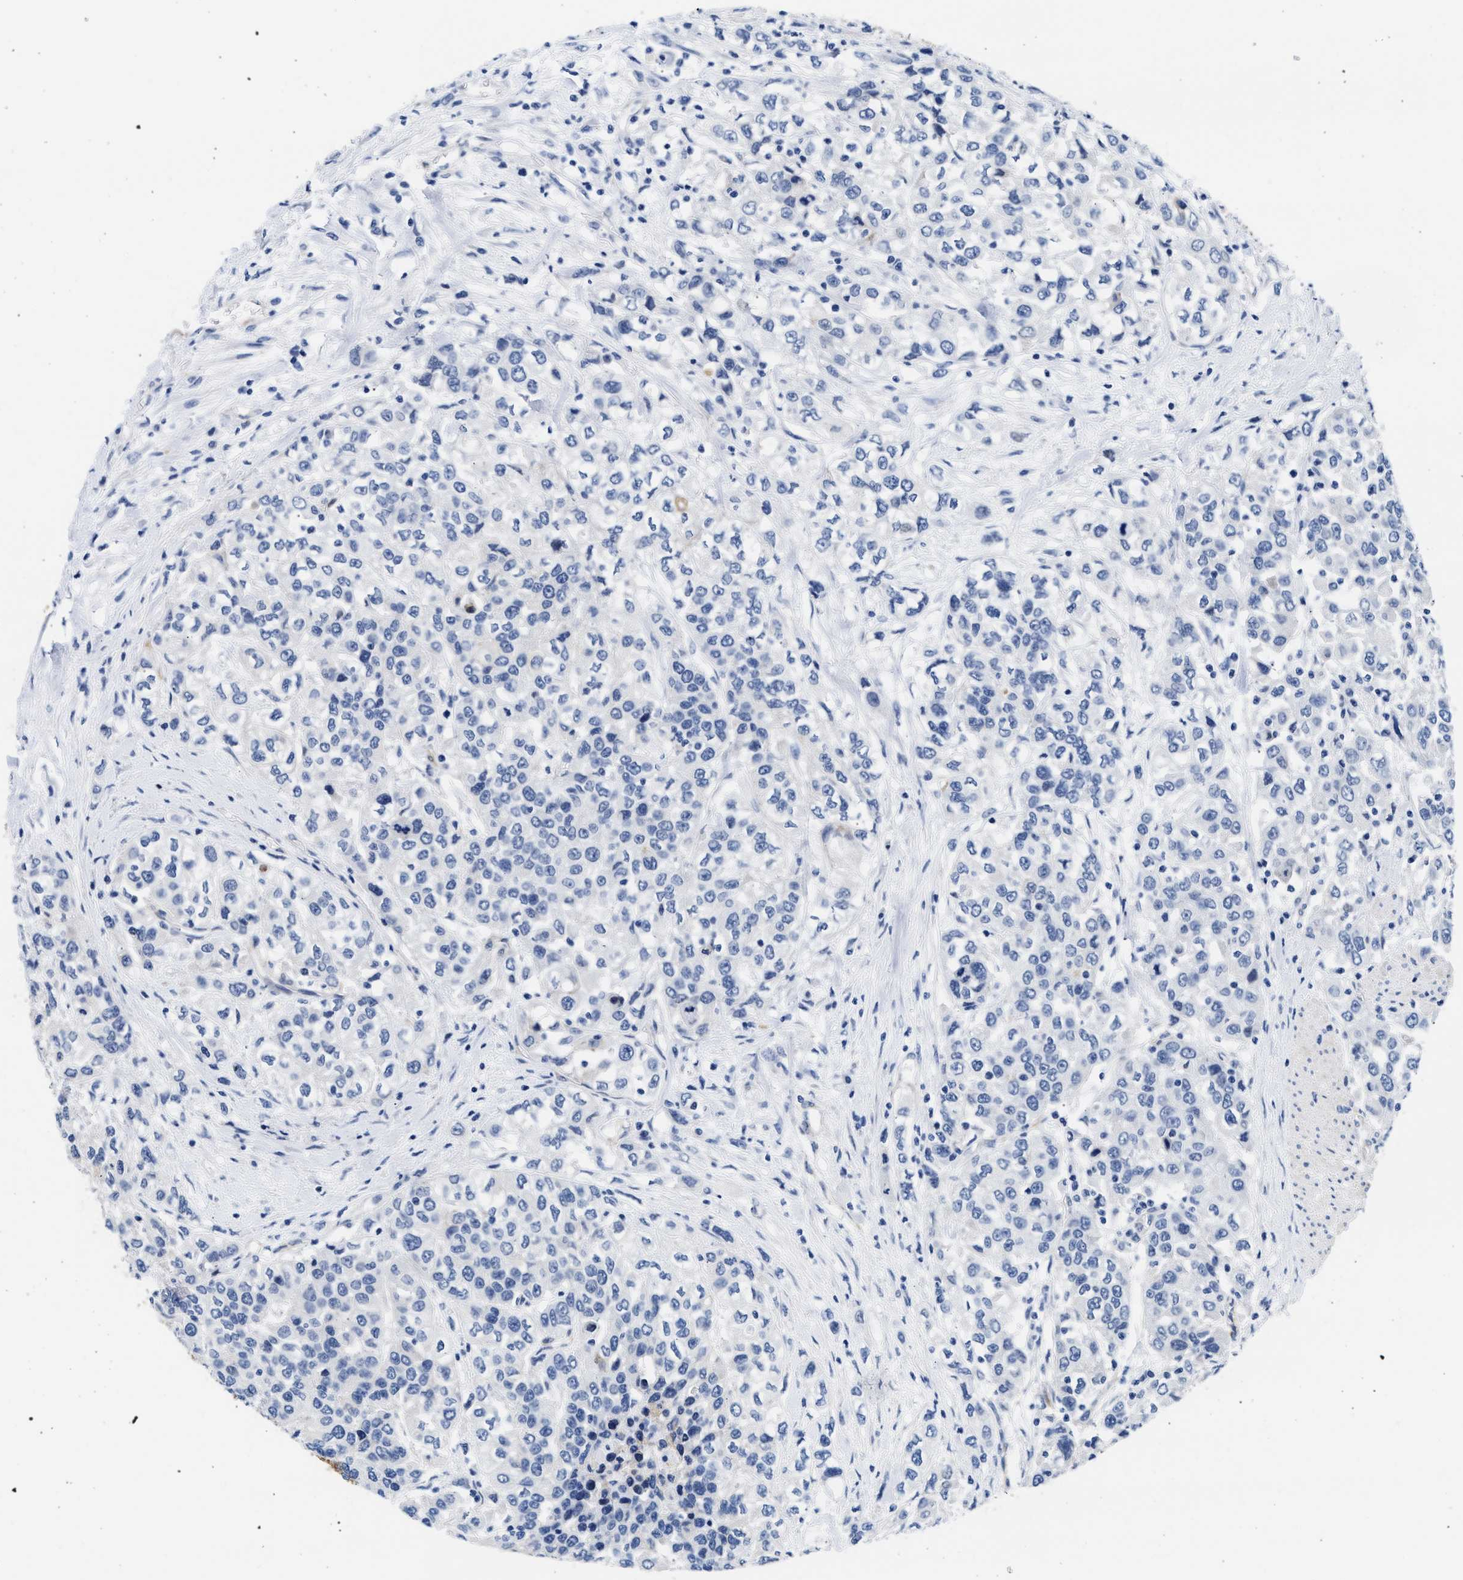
{"staining": {"intensity": "negative", "quantity": "none", "location": "none"}, "tissue": "urothelial cancer", "cell_type": "Tumor cells", "image_type": "cancer", "snomed": [{"axis": "morphology", "description": "Urothelial carcinoma, High grade"}, {"axis": "topography", "description": "Urinary bladder"}], "caption": "This is a micrograph of immunohistochemistry staining of high-grade urothelial carcinoma, which shows no staining in tumor cells. (Immunohistochemistry (ihc), brightfield microscopy, high magnification).", "gene": "TRIM29", "patient": {"sex": "female", "age": 80}}